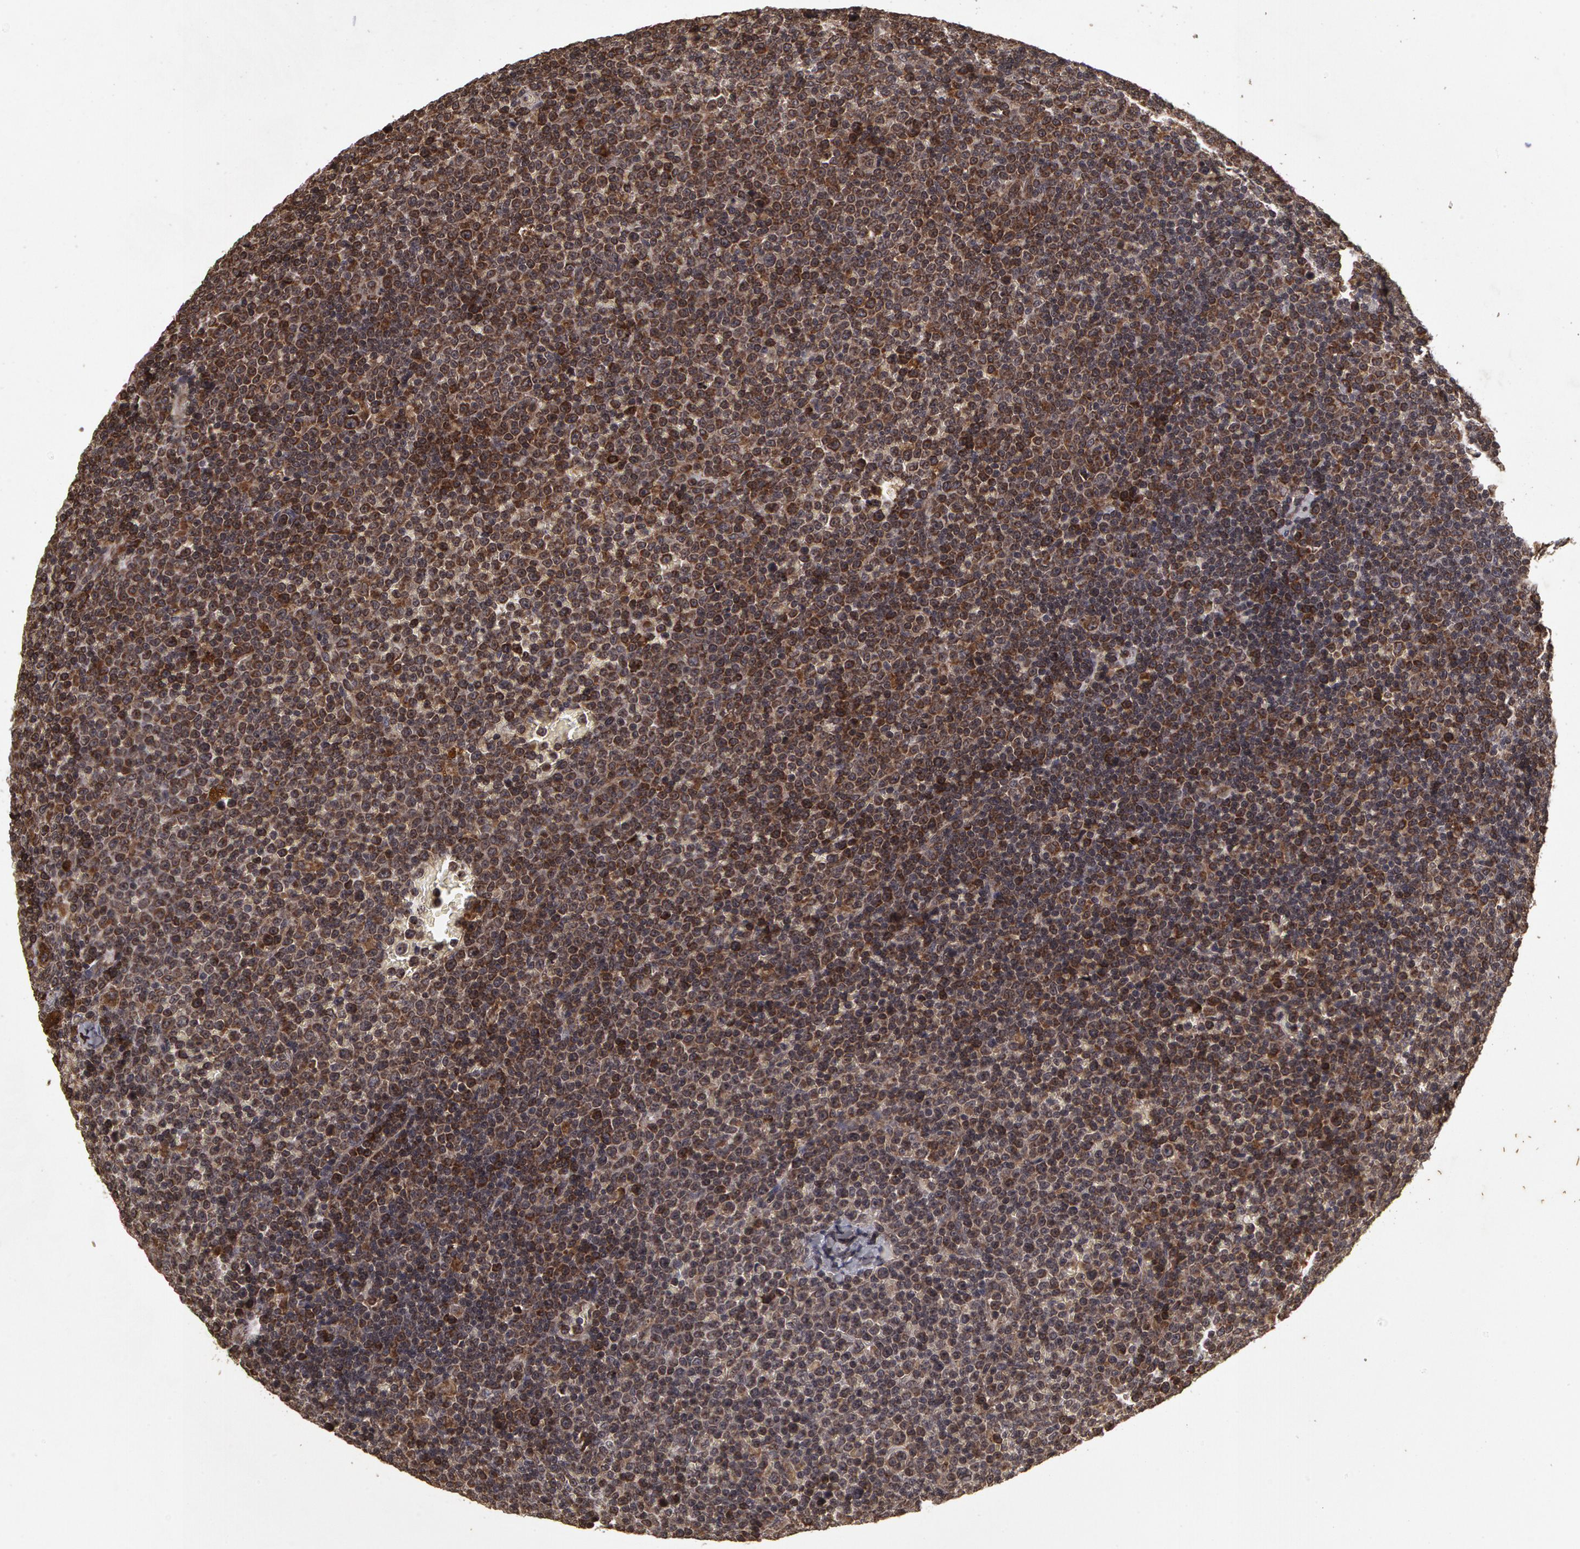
{"staining": {"intensity": "weak", "quantity": ">75%", "location": "cytoplasmic/membranous"}, "tissue": "lymphoma", "cell_type": "Tumor cells", "image_type": "cancer", "snomed": [{"axis": "morphology", "description": "Malignant lymphoma, non-Hodgkin's type, Low grade"}, {"axis": "topography", "description": "Lymph node"}], "caption": "High-power microscopy captured an IHC image of malignant lymphoma, non-Hodgkin's type (low-grade), revealing weak cytoplasmic/membranous staining in about >75% of tumor cells.", "gene": "CALR", "patient": {"sex": "male", "age": 50}}